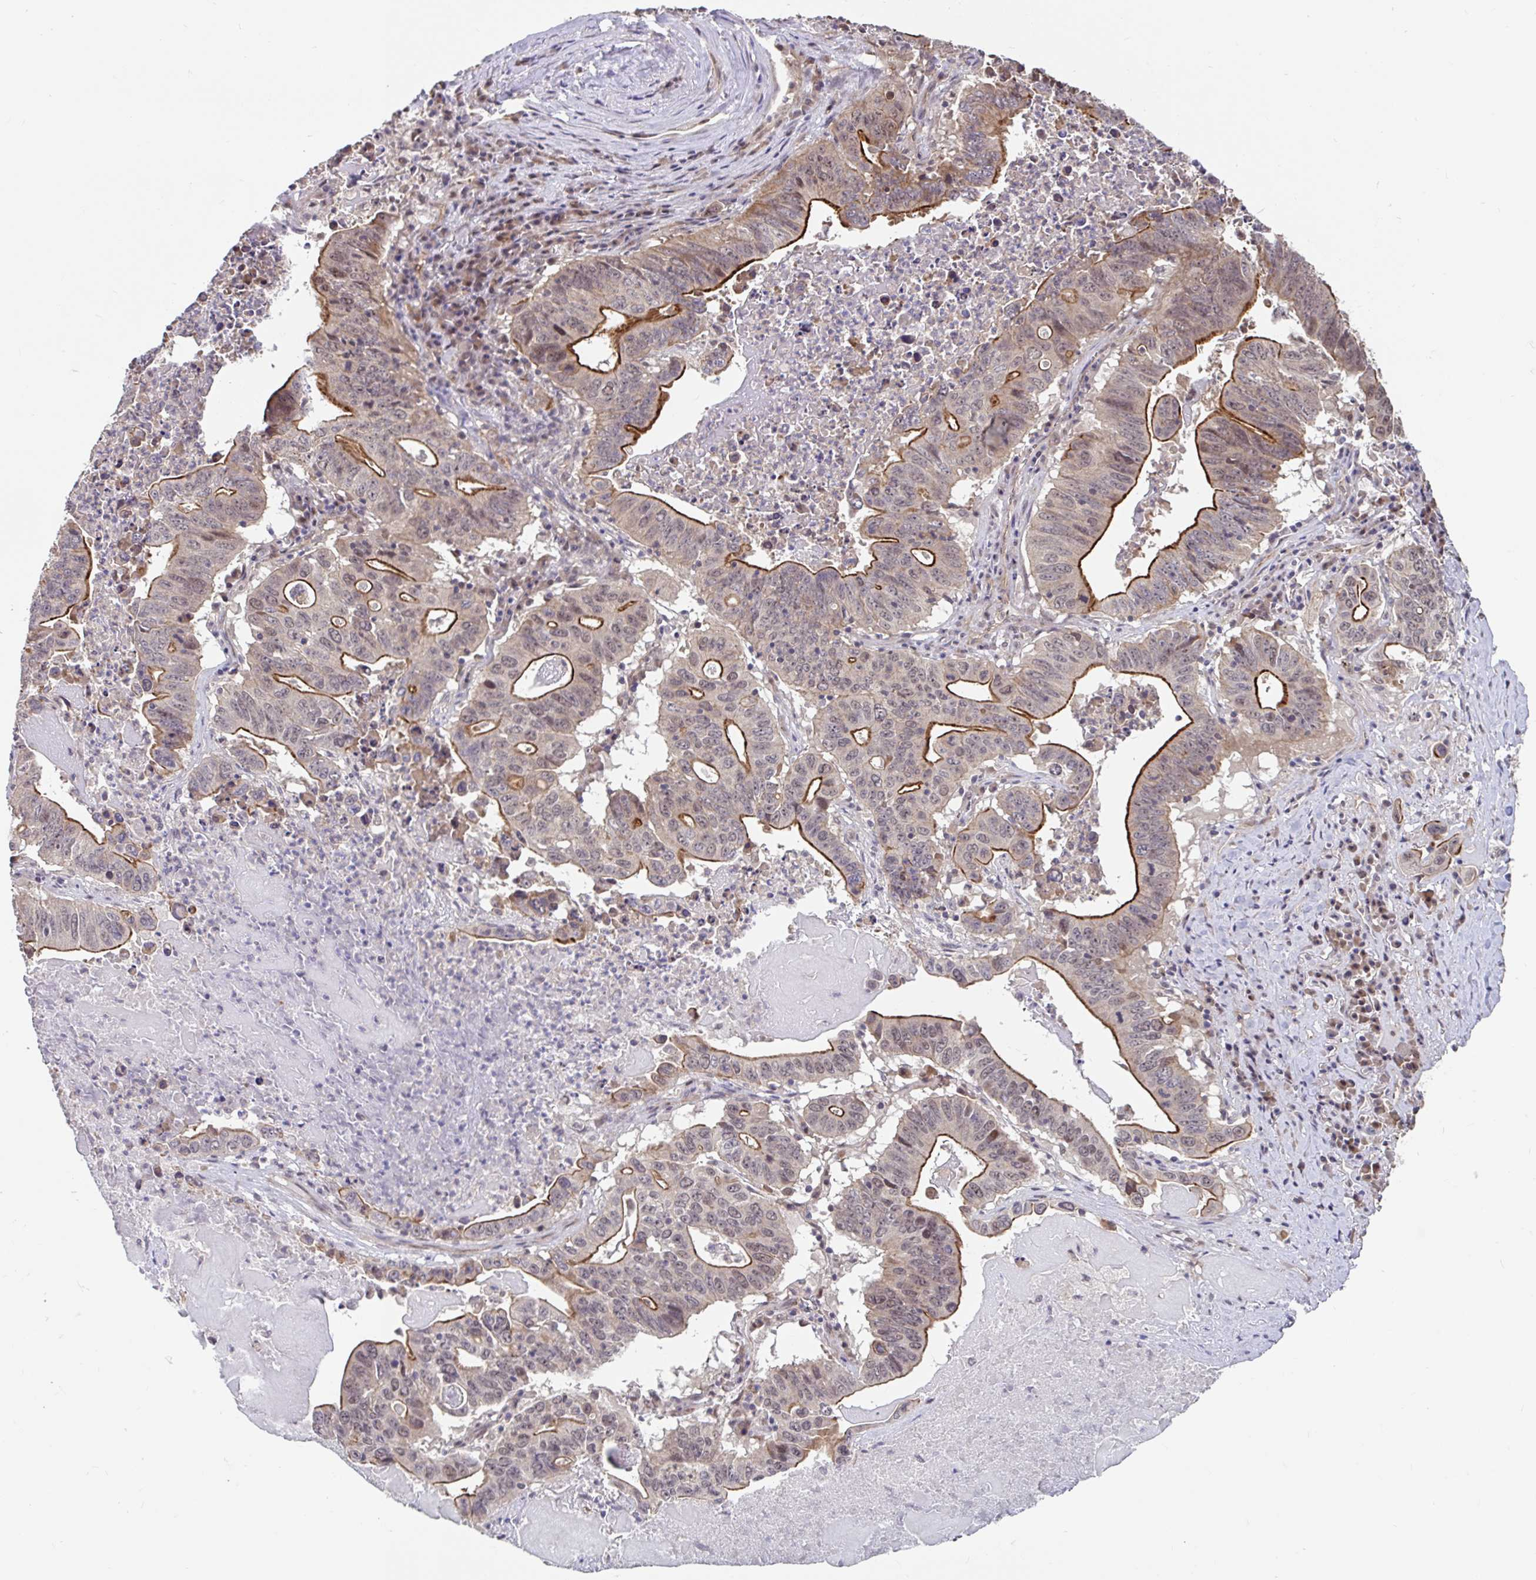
{"staining": {"intensity": "moderate", "quantity": "25%-75%", "location": "cytoplasmic/membranous"}, "tissue": "lung cancer", "cell_type": "Tumor cells", "image_type": "cancer", "snomed": [{"axis": "morphology", "description": "Adenocarcinoma, NOS"}, {"axis": "topography", "description": "Lung"}], "caption": "Brown immunohistochemical staining in lung adenocarcinoma displays moderate cytoplasmic/membranous expression in approximately 25%-75% of tumor cells.", "gene": "STYXL1", "patient": {"sex": "female", "age": 60}}